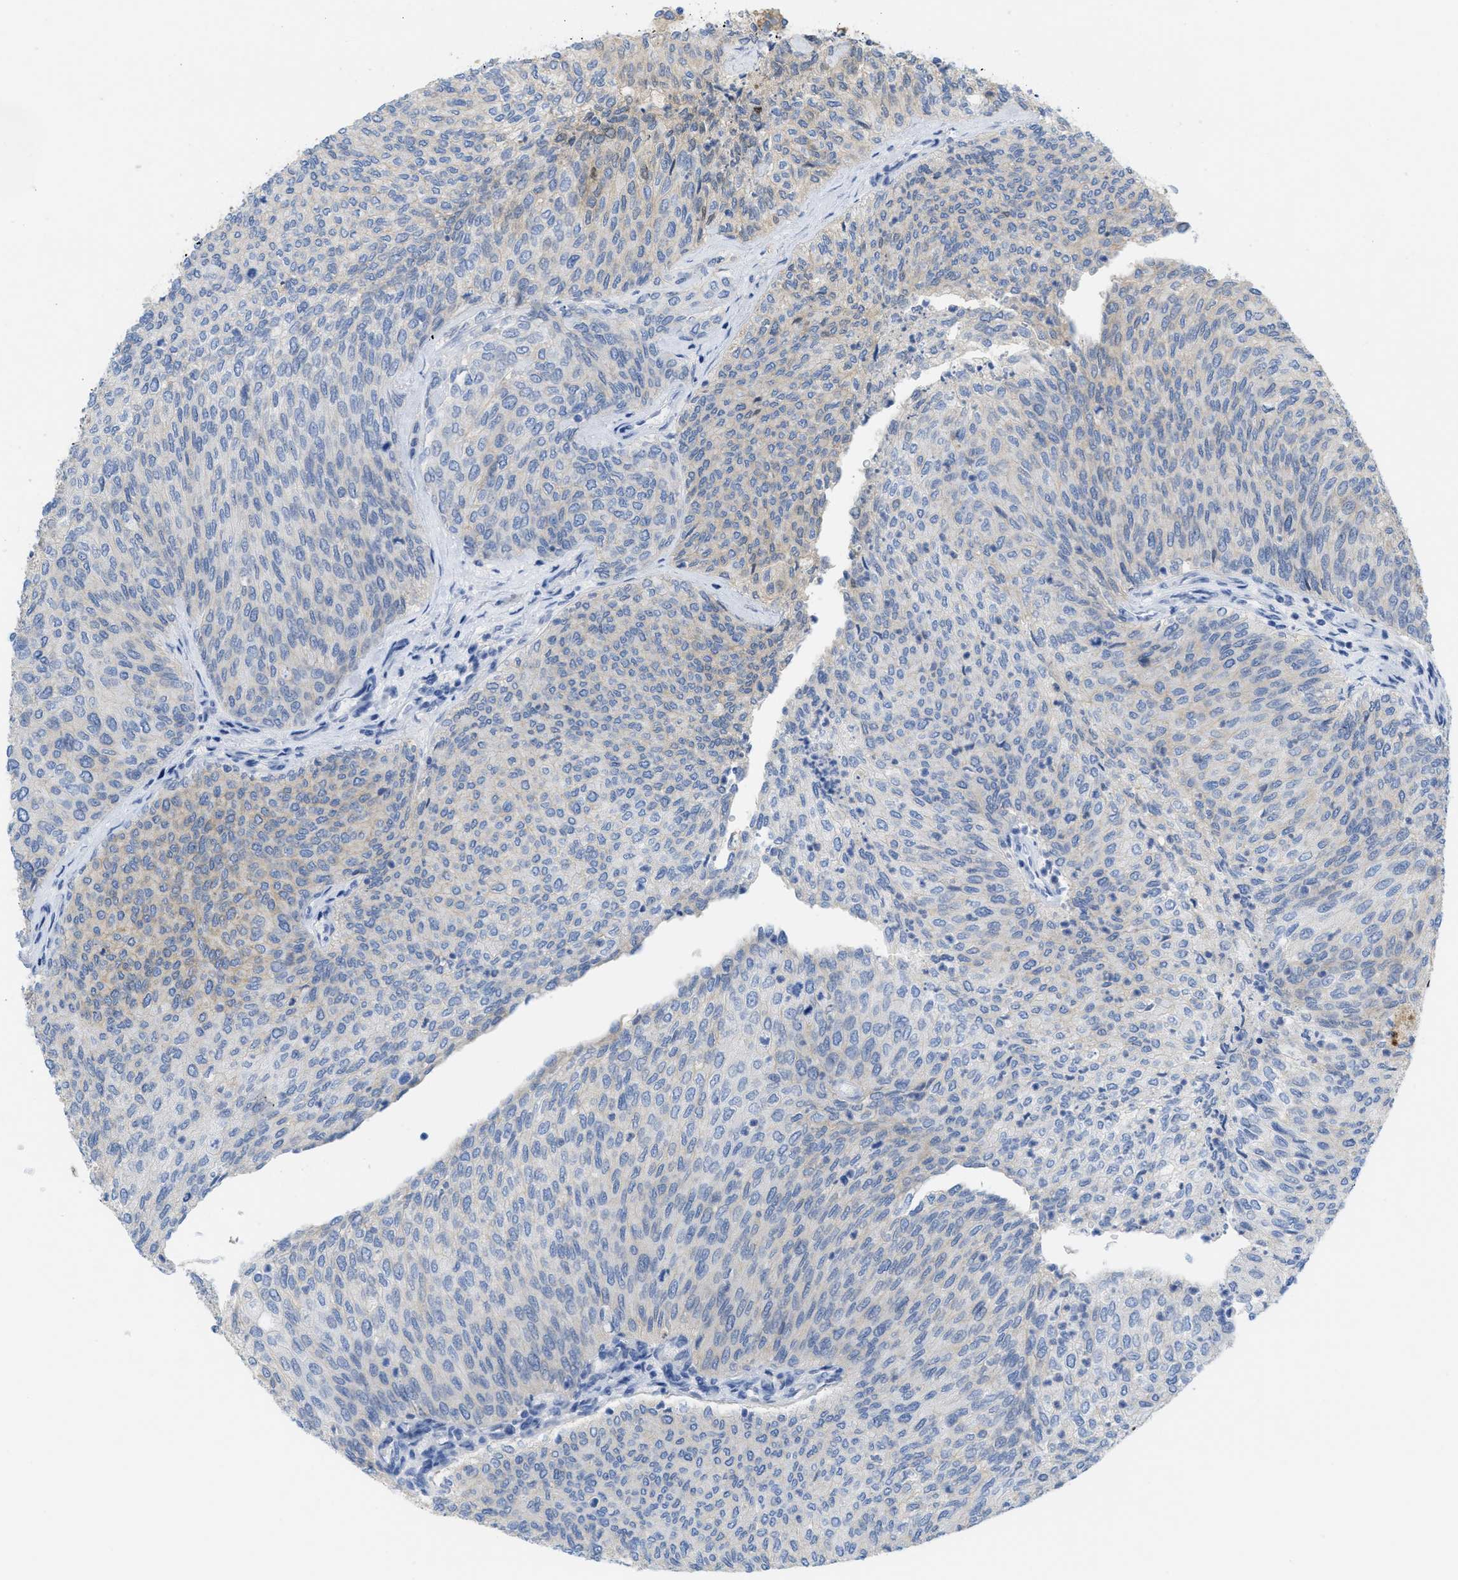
{"staining": {"intensity": "negative", "quantity": "none", "location": "none"}, "tissue": "urothelial cancer", "cell_type": "Tumor cells", "image_type": "cancer", "snomed": [{"axis": "morphology", "description": "Urothelial carcinoma, Low grade"}, {"axis": "topography", "description": "Urinary bladder"}], "caption": "Tumor cells show no significant protein expression in urothelial carcinoma (low-grade).", "gene": "CNNM4", "patient": {"sex": "female", "age": 79}}